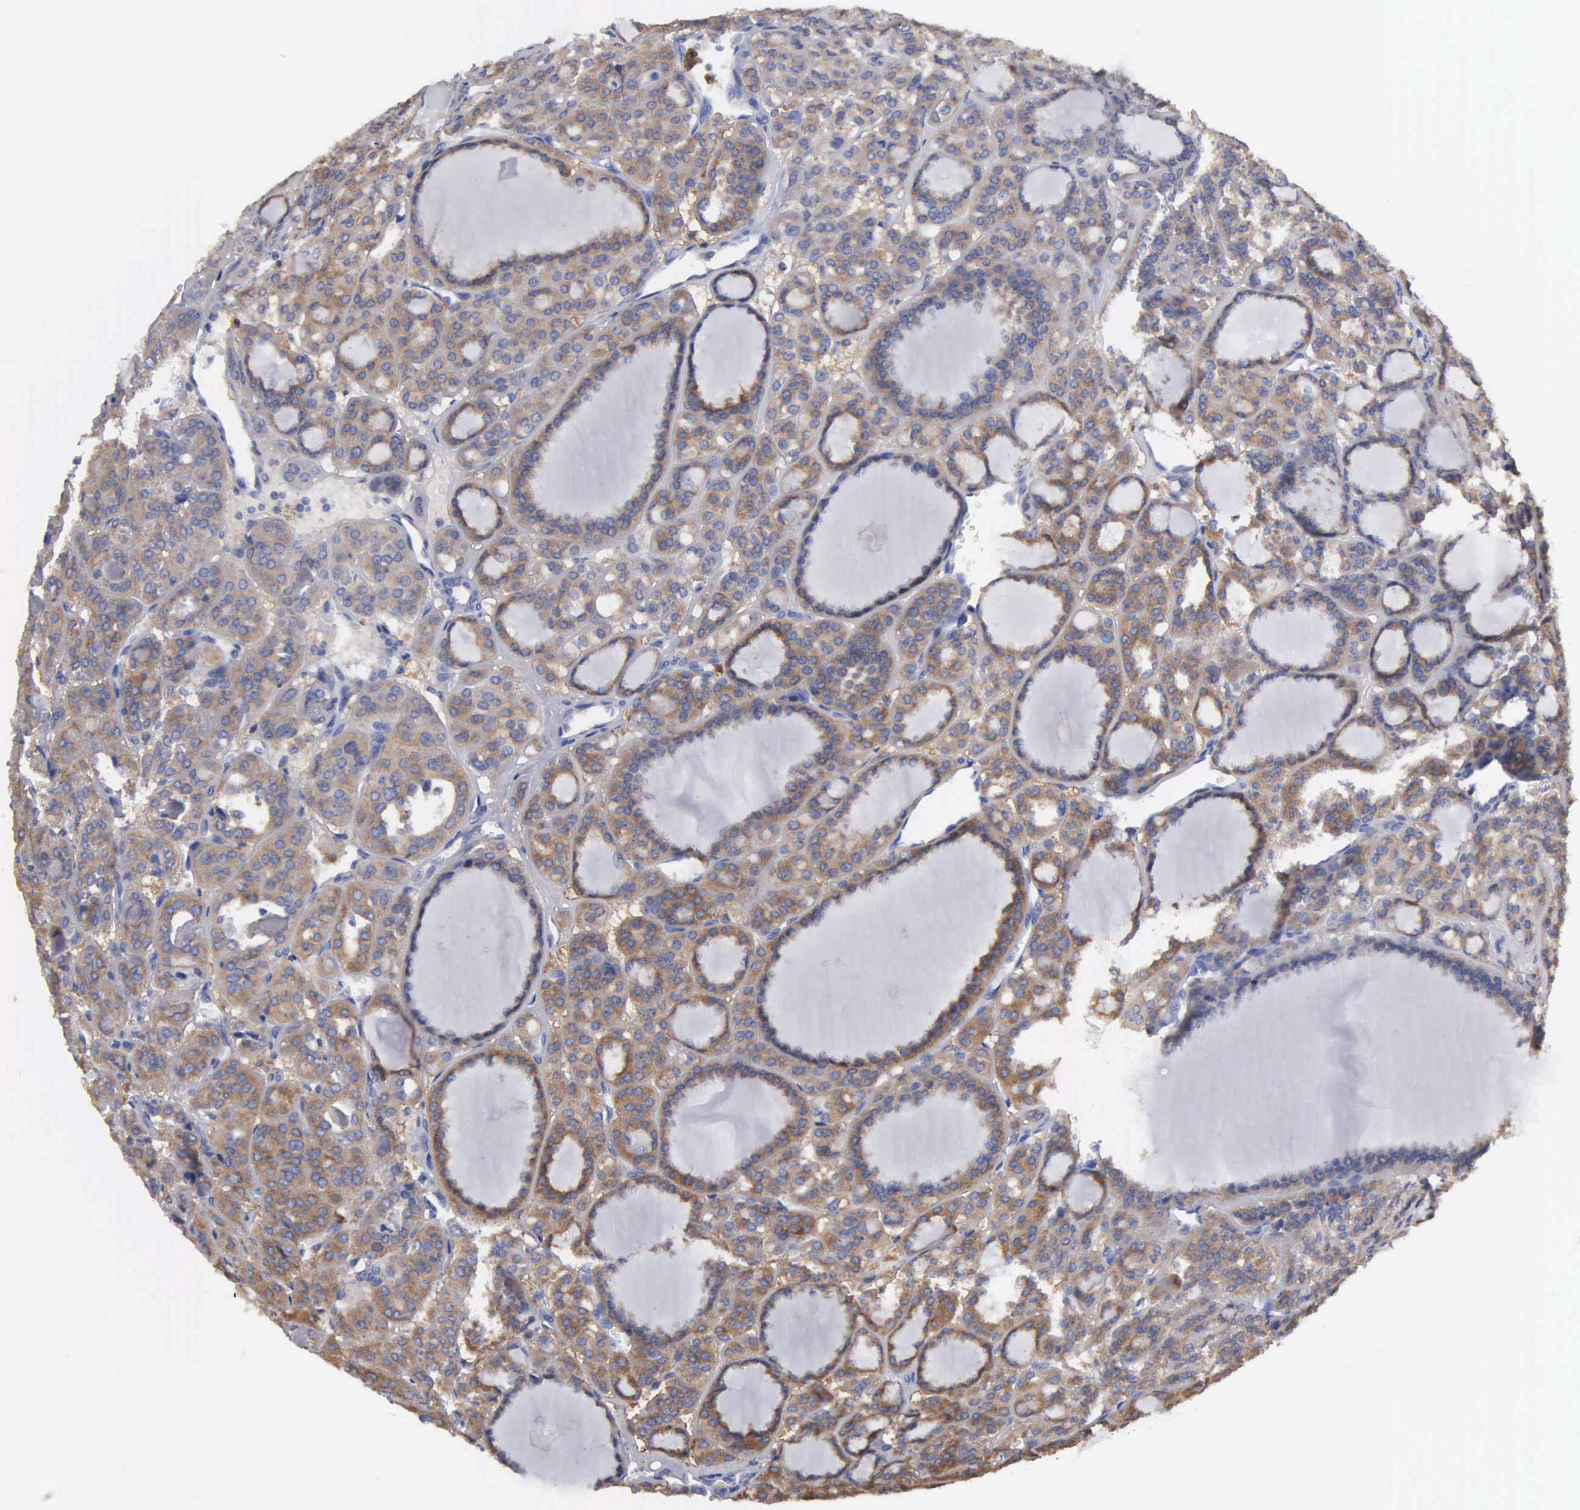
{"staining": {"intensity": "moderate", "quantity": ">75%", "location": "cytoplasmic/membranous"}, "tissue": "thyroid cancer", "cell_type": "Tumor cells", "image_type": "cancer", "snomed": [{"axis": "morphology", "description": "Follicular adenoma carcinoma, NOS"}, {"axis": "topography", "description": "Thyroid gland"}], "caption": "DAB immunohistochemical staining of thyroid cancer shows moderate cytoplasmic/membranous protein expression in about >75% of tumor cells.", "gene": "G6PD", "patient": {"sex": "female", "age": 71}}